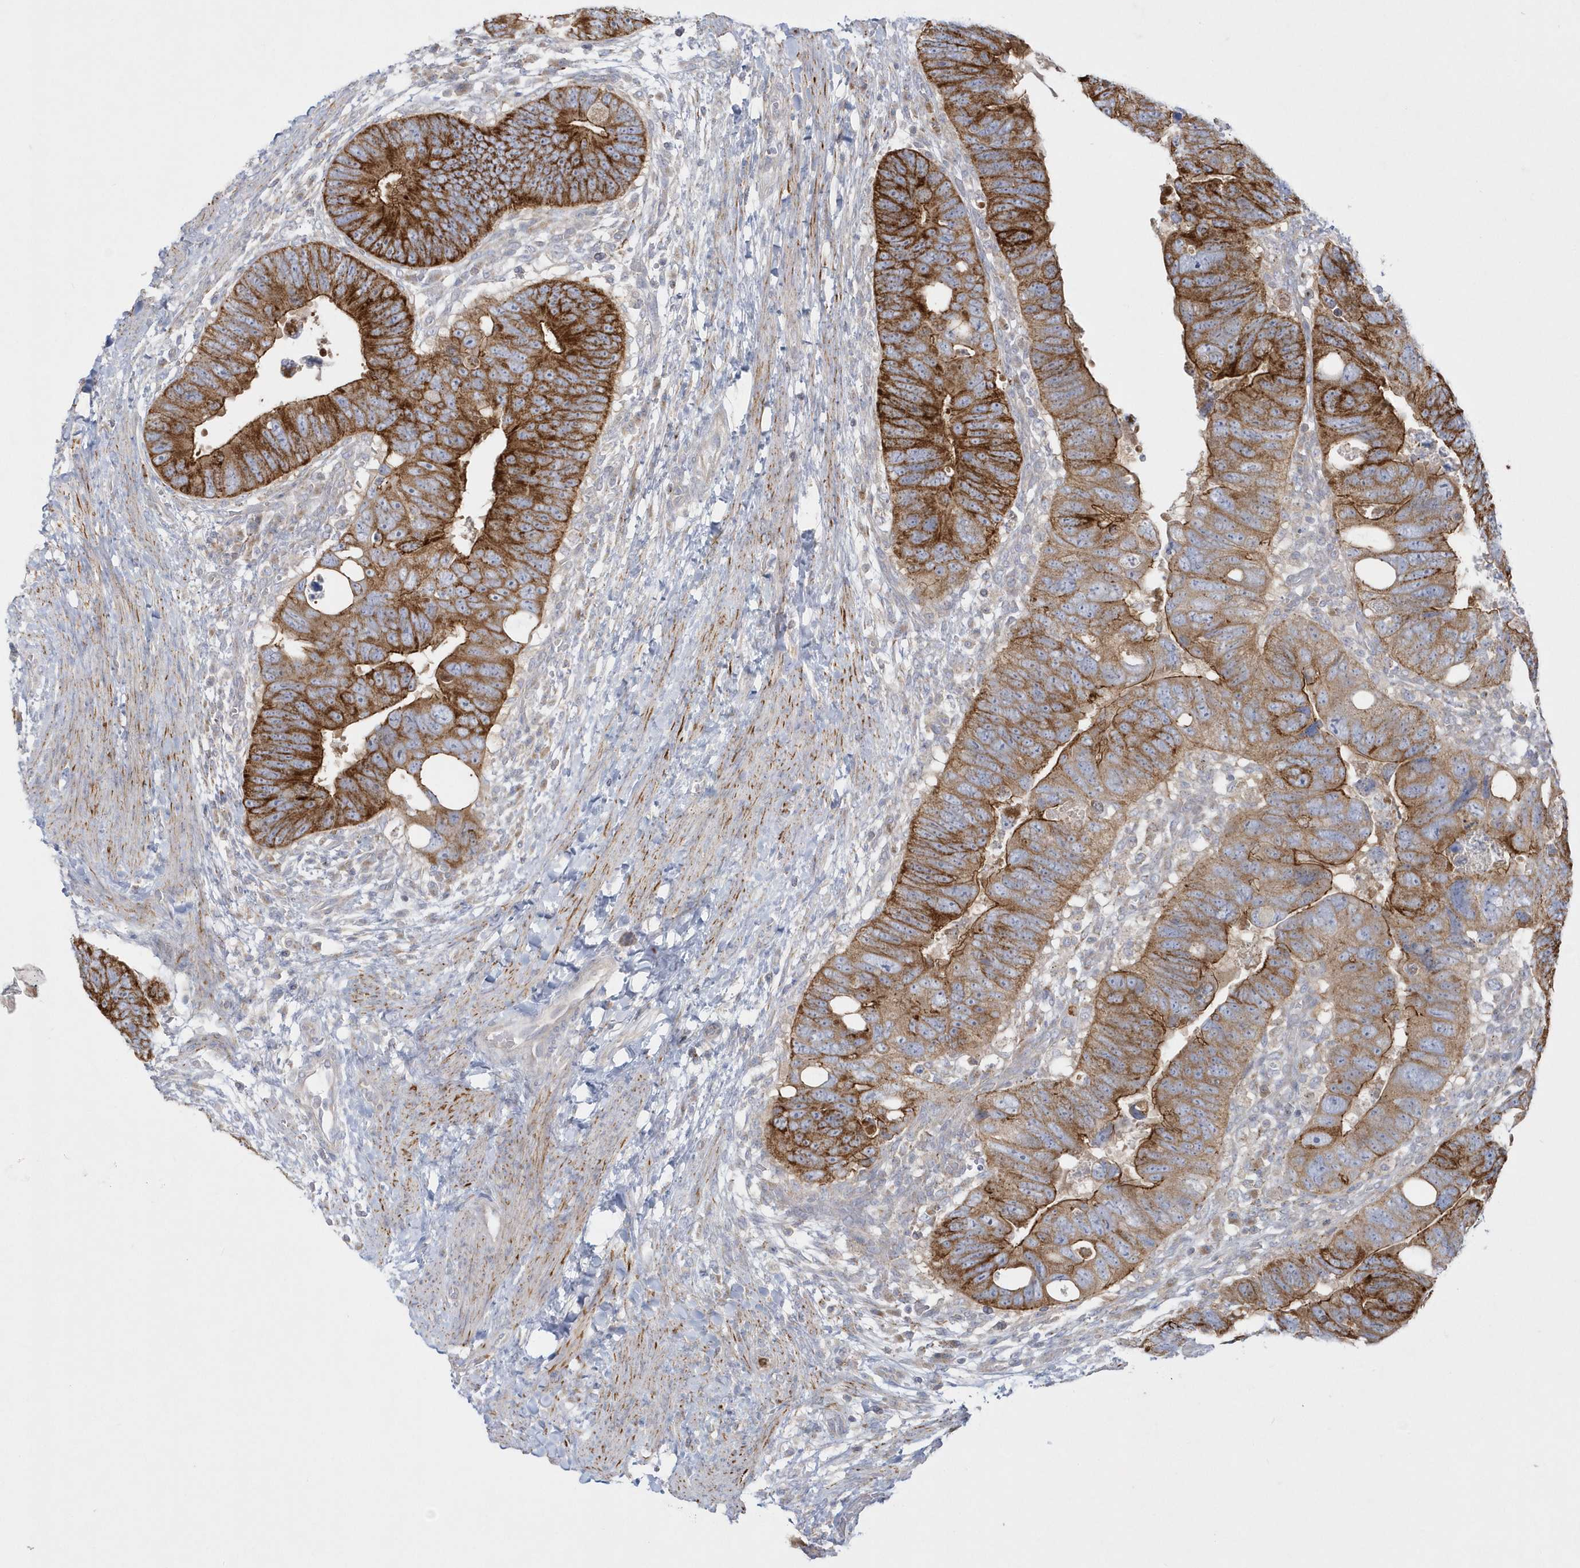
{"staining": {"intensity": "strong", "quantity": ">75%", "location": "cytoplasmic/membranous"}, "tissue": "colorectal cancer", "cell_type": "Tumor cells", "image_type": "cancer", "snomed": [{"axis": "morphology", "description": "Adenocarcinoma, NOS"}, {"axis": "topography", "description": "Rectum"}], "caption": "About >75% of tumor cells in colorectal cancer exhibit strong cytoplasmic/membranous protein expression as visualized by brown immunohistochemical staining.", "gene": "DNAJC18", "patient": {"sex": "male", "age": 59}}